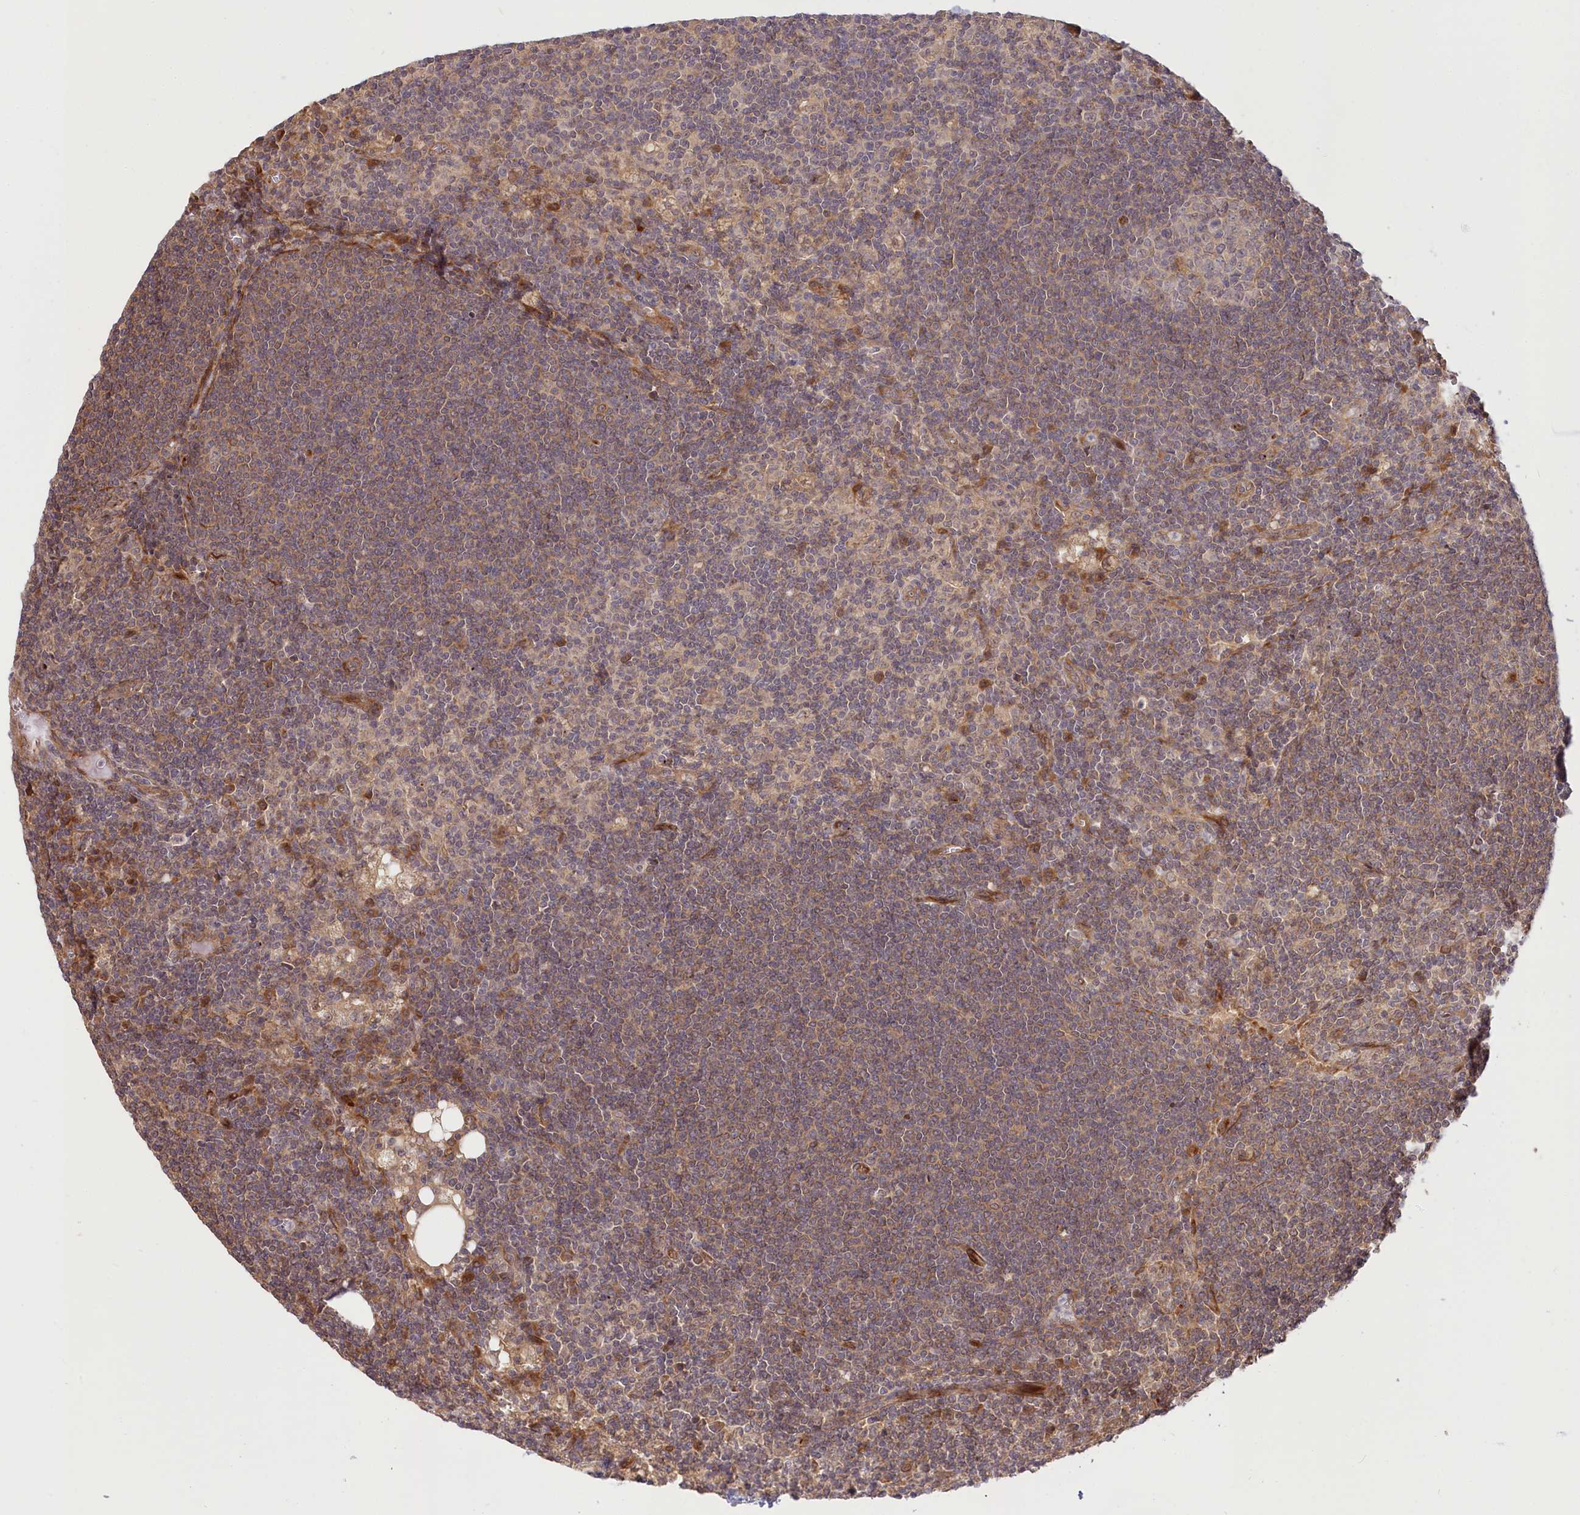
{"staining": {"intensity": "moderate", "quantity": "<25%", "location": "cytoplasmic/membranous"}, "tissue": "lymph node", "cell_type": "Germinal center cells", "image_type": "normal", "snomed": [{"axis": "morphology", "description": "Normal tissue, NOS"}, {"axis": "topography", "description": "Lymph node"}], "caption": "Protein expression analysis of normal human lymph node reveals moderate cytoplasmic/membranous positivity in about <25% of germinal center cells. The staining is performed using DAB brown chromogen to label protein expression. The nuclei are counter-stained blue using hematoxylin.", "gene": "CEP70", "patient": {"sex": "male", "age": 69}}